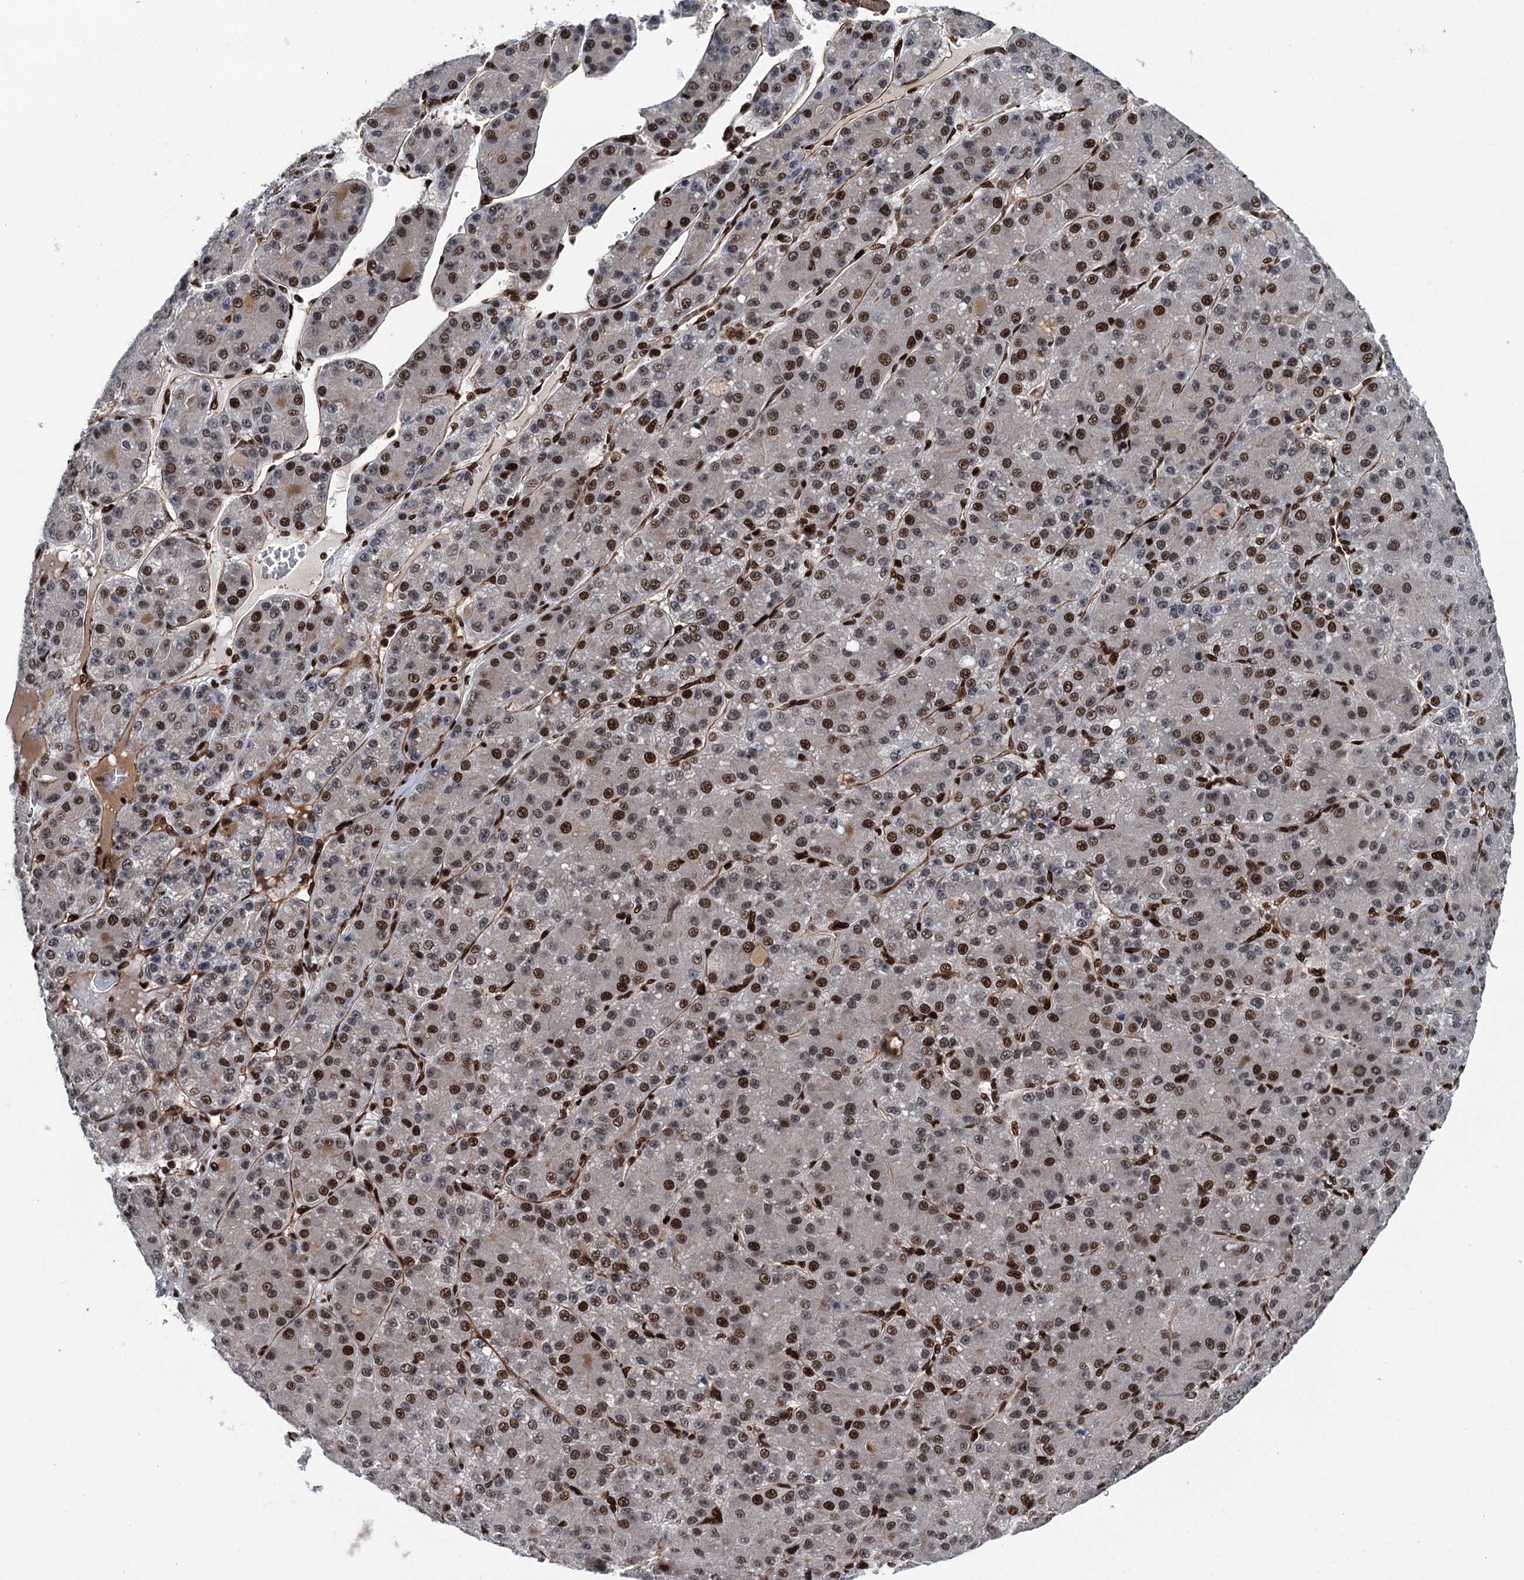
{"staining": {"intensity": "strong", "quantity": ">75%", "location": "nuclear"}, "tissue": "liver cancer", "cell_type": "Tumor cells", "image_type": "cancer", "snomed": [{"axis": "morphology", "description": "Carcinoma, Hepatocellular, NOS"}, {"axis": "topography", "description": "Liver"}], "caption": "A high amount of strong nuclear expression is identified in approximately >75% of tumor cells in liver cancer tissue. (IHC, brightfield microscopy, high magnification).", "gene": "PPP4R1", "patient": {"sex": "male", "age": 67}}